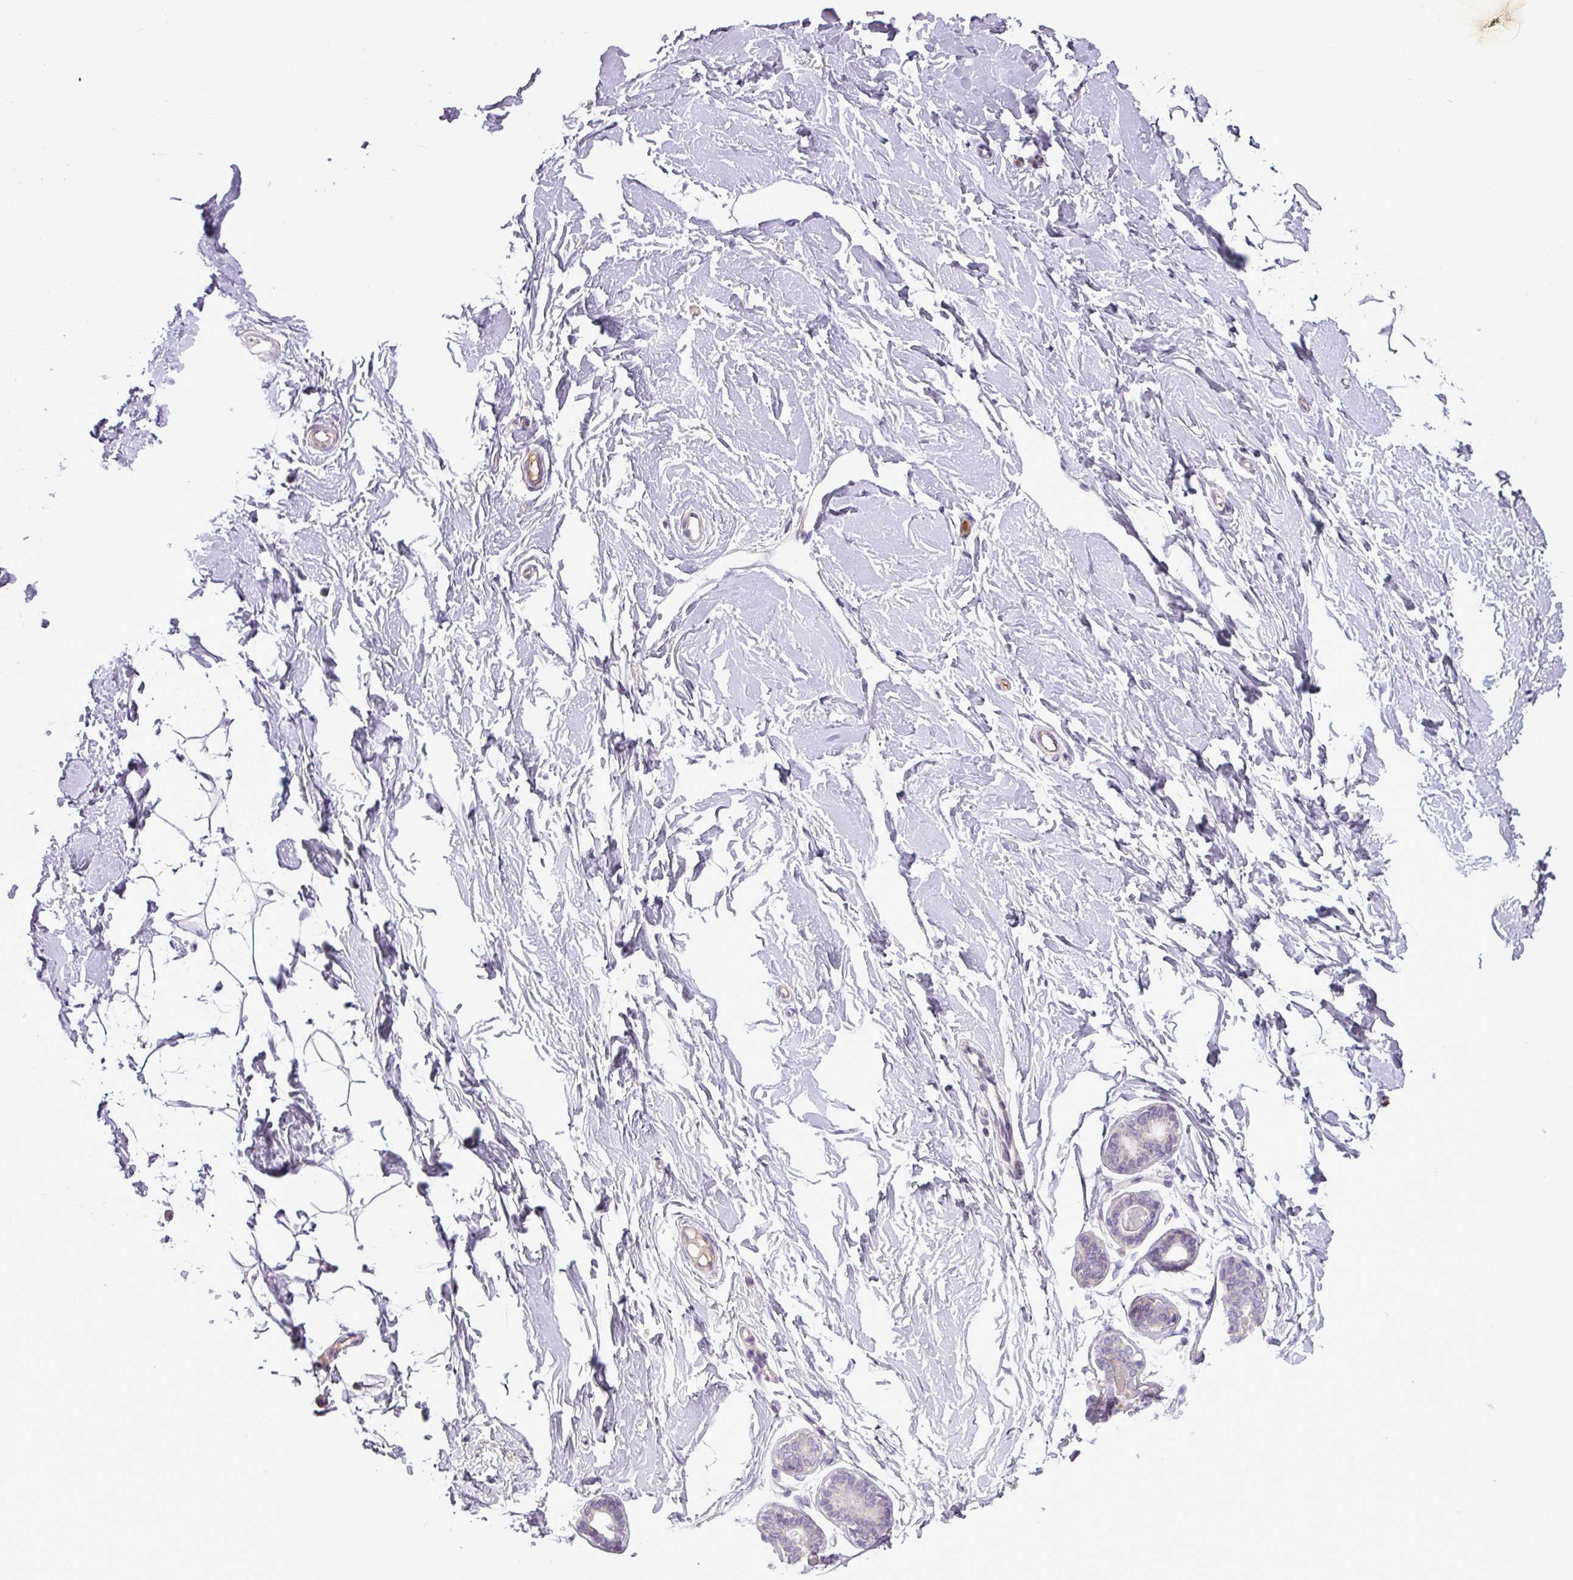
{"staining": {"intensity": "weak", "quantity": "25%-75%", "location": "cytoplasmic/membranous"}, "tissue": "breast", "cell_type": "Adipocytes", "image_type": "normal", "snomed": [{"axis": "morphology", "description": "Normal tissue, NOS"}, {"axis": "topography", "description": "Breast"}], "caption": "Protein staining of benign breast reveals weak cytoplasmic/membranous positivity in approximately 25%-75% of adipocytes.", "gene": "C4A", "patient": {"sex": "female", "age": 23}}